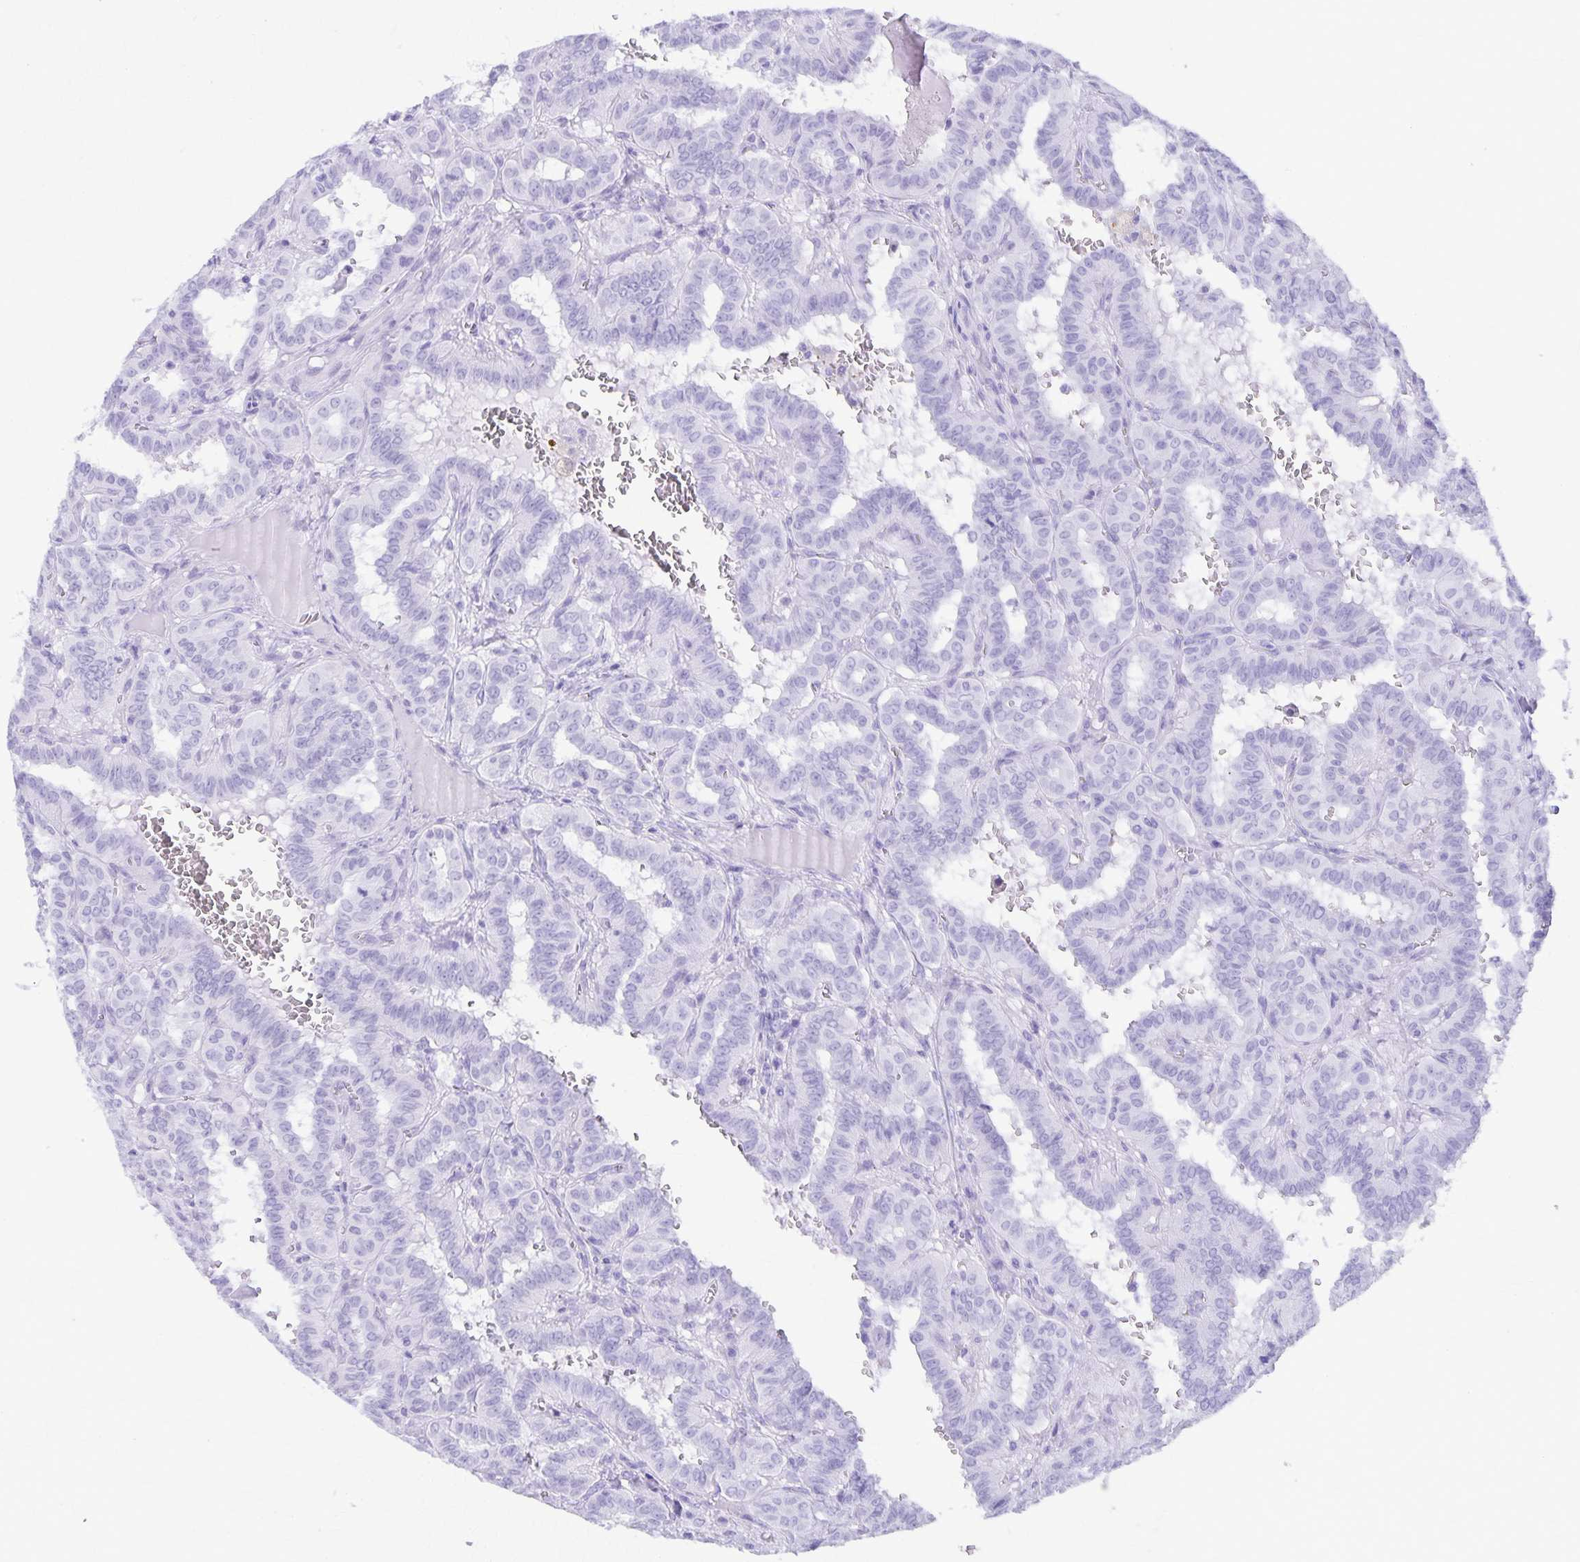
{"staining": {"intensity": "negative", "quantity": "none", "location": "none"}, "tissue": "thyroid cancer", "cell_type": "Tumor cells", "image_type": "cancer", "snomed": [{"axis": "morphology", "description": "Papillary adenocarcinoma, NOS"}, {"axis": "topography", "description": "Thyroid gland"}], "caption": "DAB immunohistochemical staining of human thyroid cancer (papillary adenocarcinoma) shows no significant expression in tumor cells. Brightfield microscopy of IHC stained with DAB (3,3'-diaminobenzidine) (brown) and hematoxylin (blue), captured at high magnification.", "gene": "DEFA5", "patient": {"sex": "female", "age": 21}}